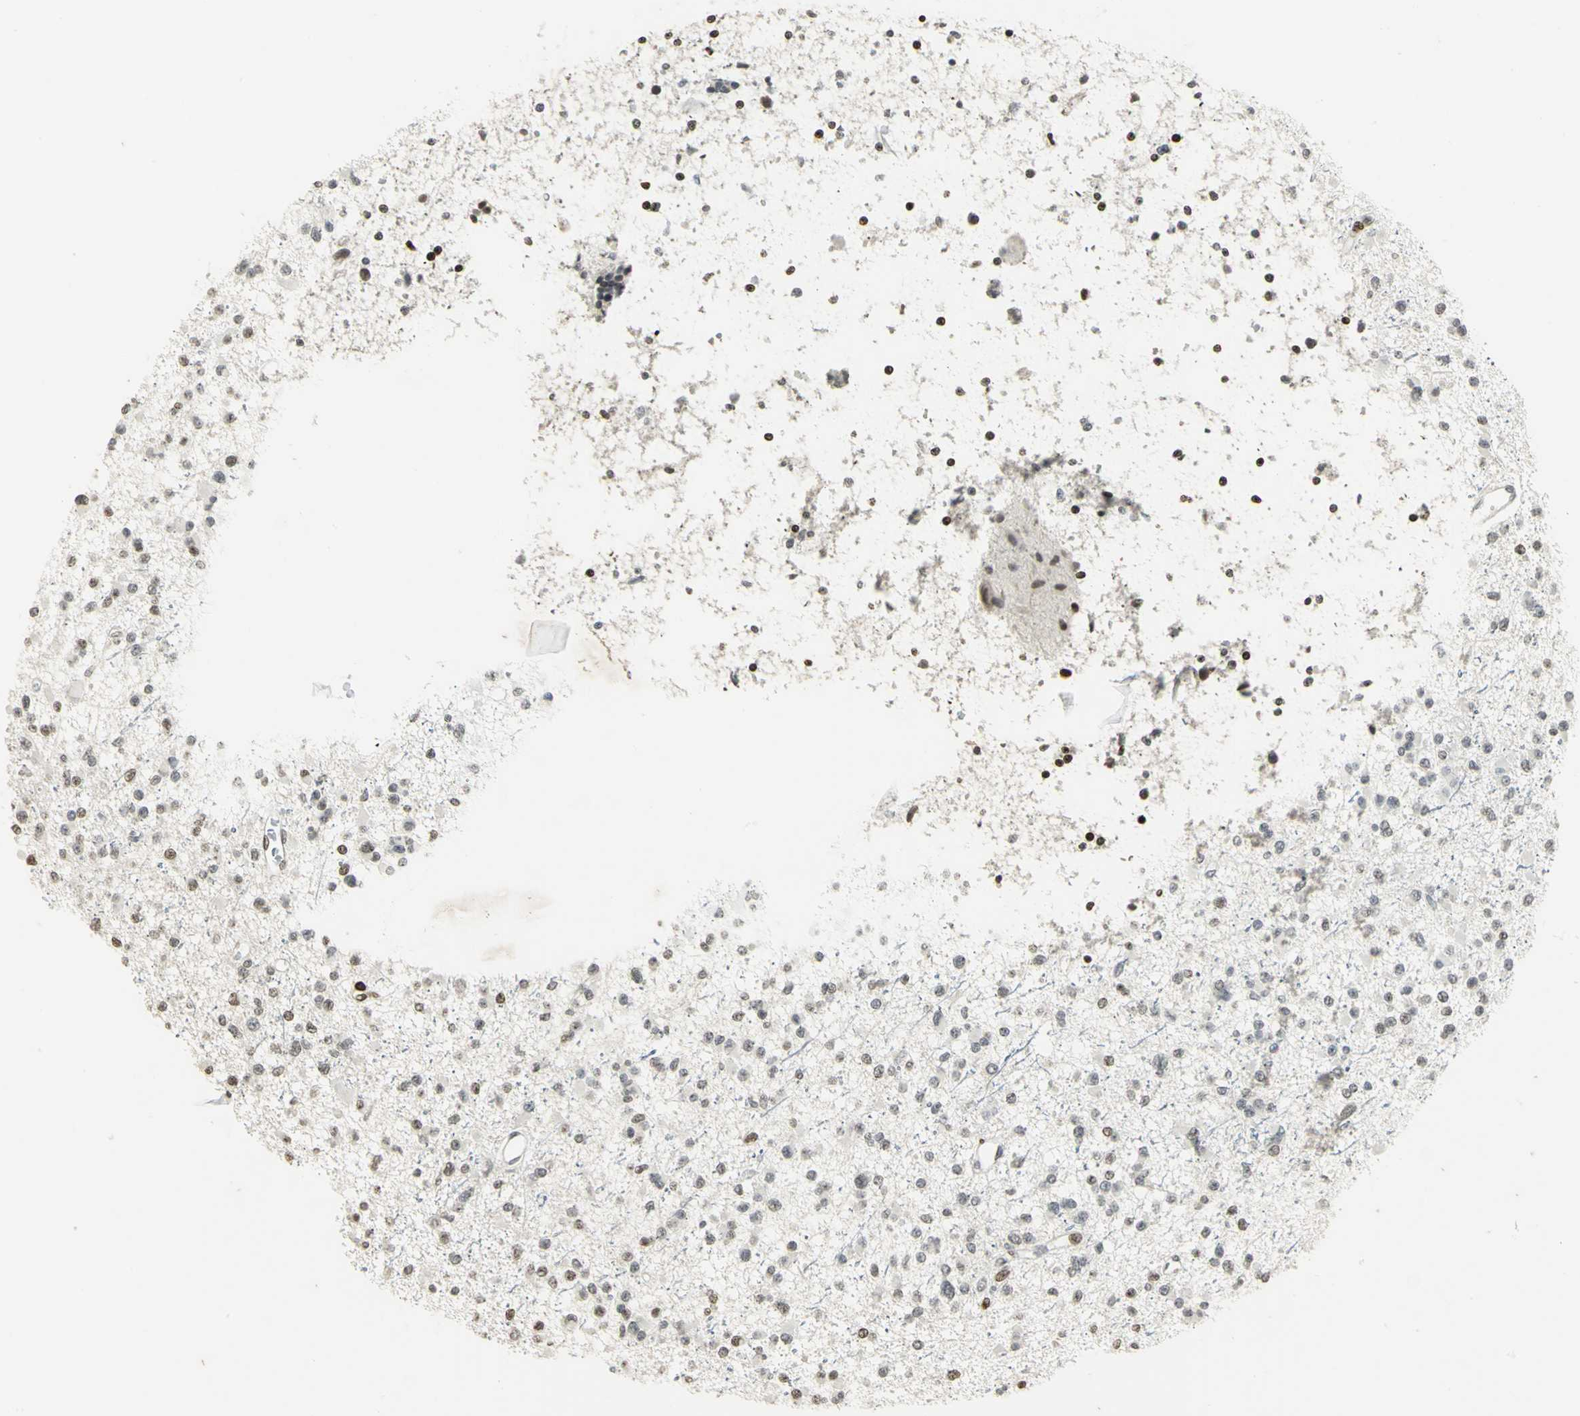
{"staining": {"intensity": "weak", "quantity": "<25%", "location": "nuclear"}, "tissue": "glioma", "cell_type": "Tumor cells", "image_type": "cancer", "snomed": [{"axis": "morphology", "description": "Glioma, malignant, Low grade"}, {"axis": "topography", "description": "Brain"}], "caption": "Immunohistochemistry (IHC) histopathology image of neoplastic tissue: human glioma stained with DAB (3,3'-diaminobenzidine) displays no significant protein staining in tumor cells.", "gene": "KDM1A", "patient": {"sex": "female", "age": 22}}